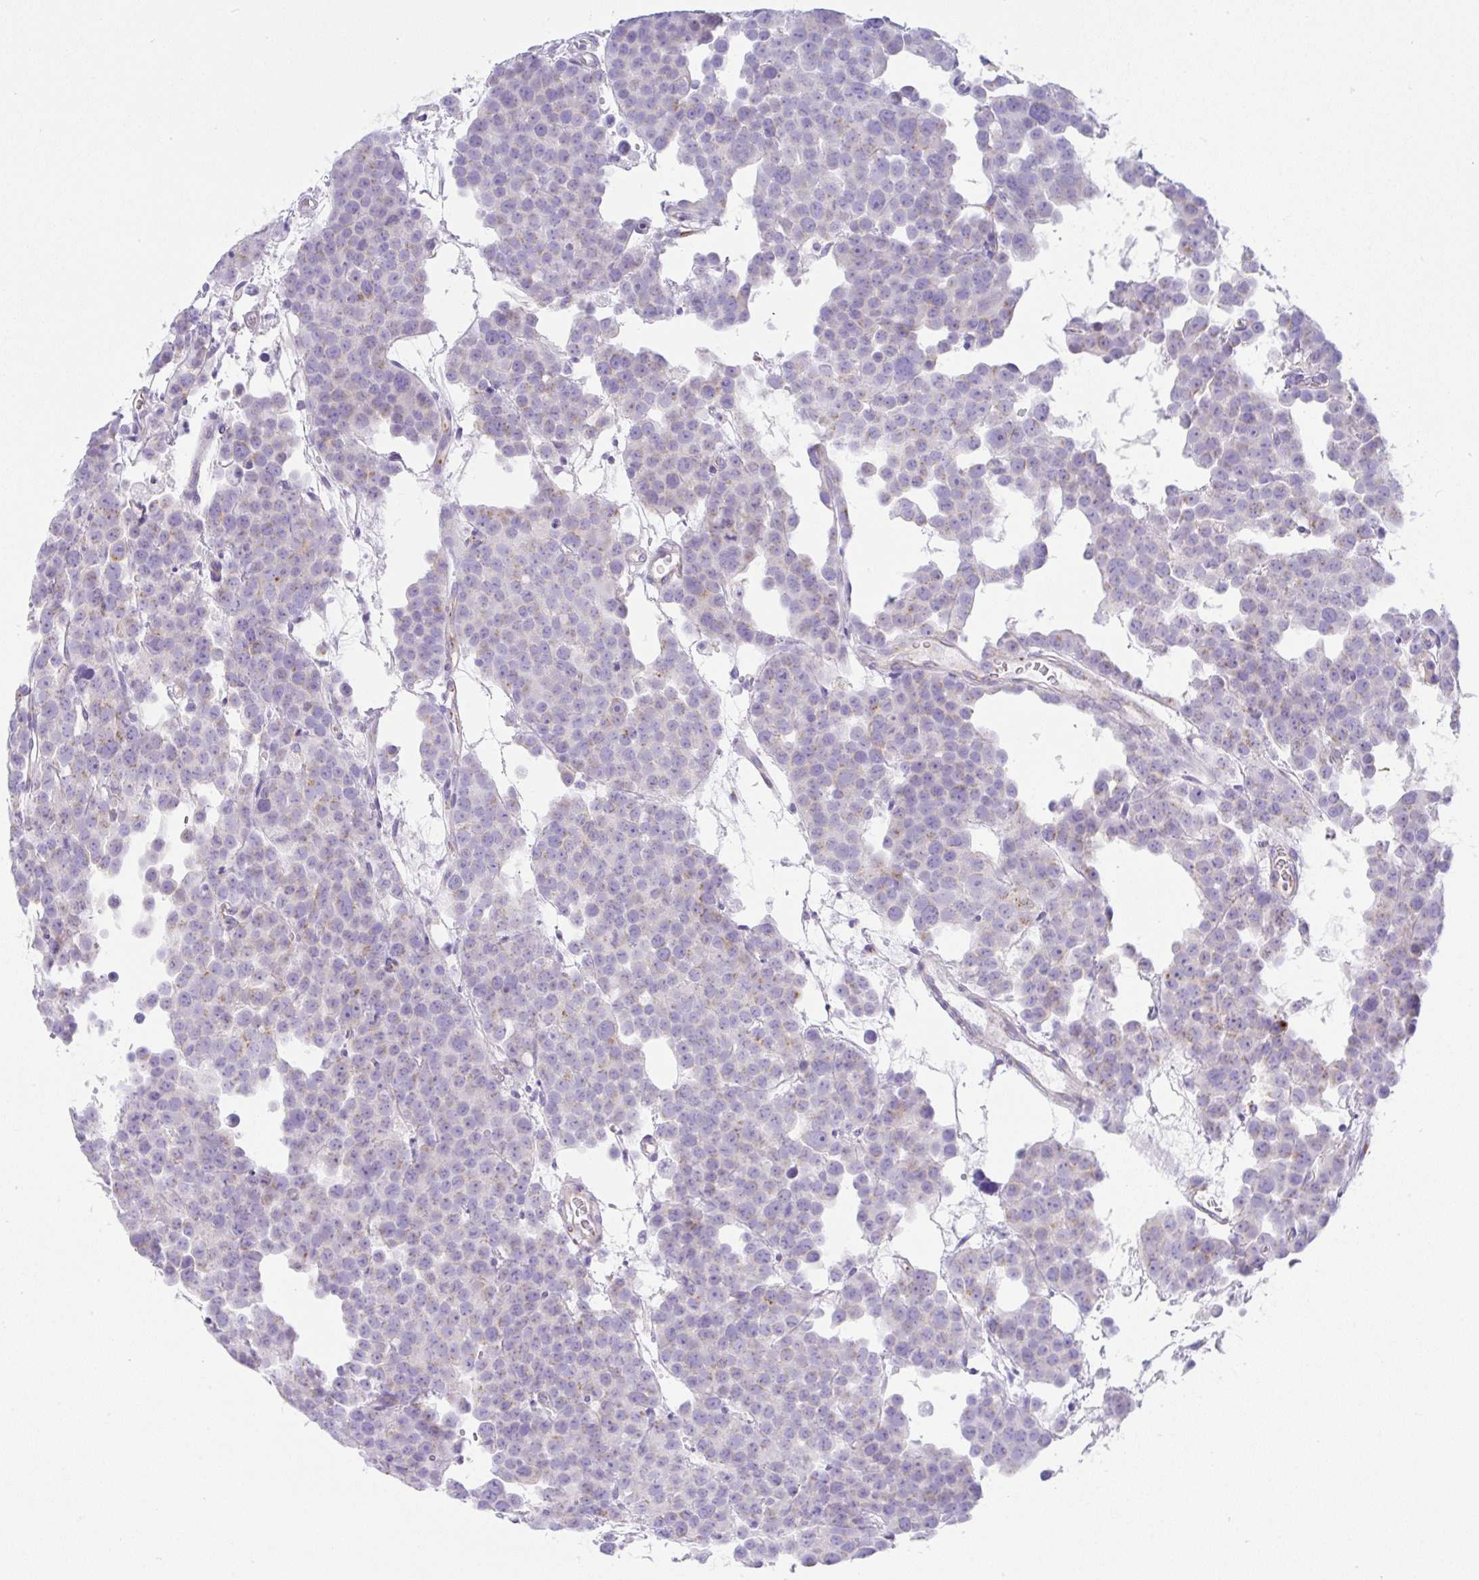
{"staining": {"intensity": "weak", "quantity": "<25%", "location": "cytoplasmic/membranous"}, "tissue": "testis cancer", "cell_type": "Tumor cells", "image_type": "cancer", "snomed": [{"axis": "morphology", "description": "Seminoma, NOS"}, {"axis": "topography", "description": "Testis"}], "caption": "The image shows no staining of tumor cells in testis seminoma.", "gene": "FAM177A1", "patient": {"sex": "male", "age": 71}}